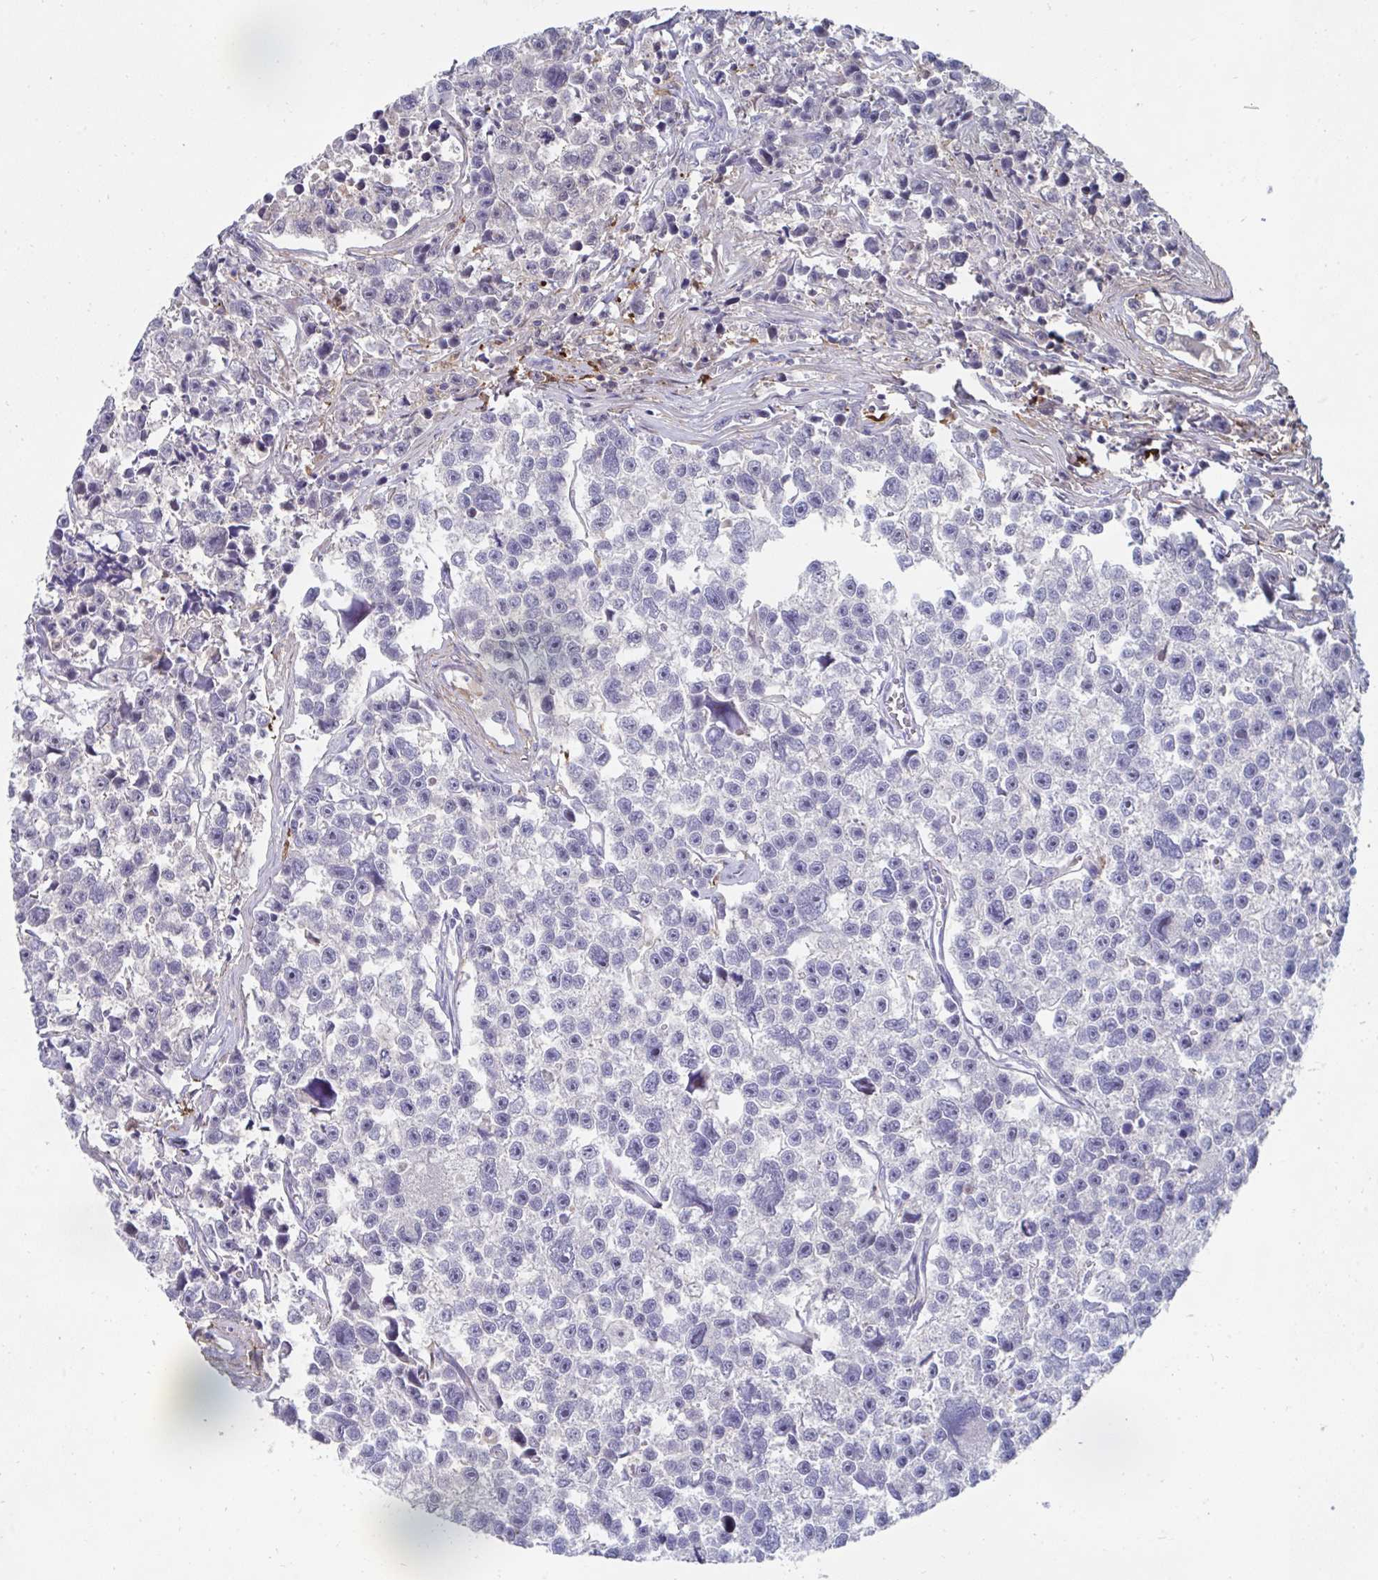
{"staining": {"intensity": "negative", "quantity": "none", "location": "none"}, "tissue": "testis cancer", "cell_type": "Tumor cells", "image_type": "cancer", "snomed": [{"axis": "morphology", "description": "Seminoma, NOS"}, {"axis": "topography", "description": "Testis"}], "caption": "IHC of human testis cancer shows no expression in tumor cells.", "gene": "FBXL13", "patient": {"sex": "male", "age": 26}}